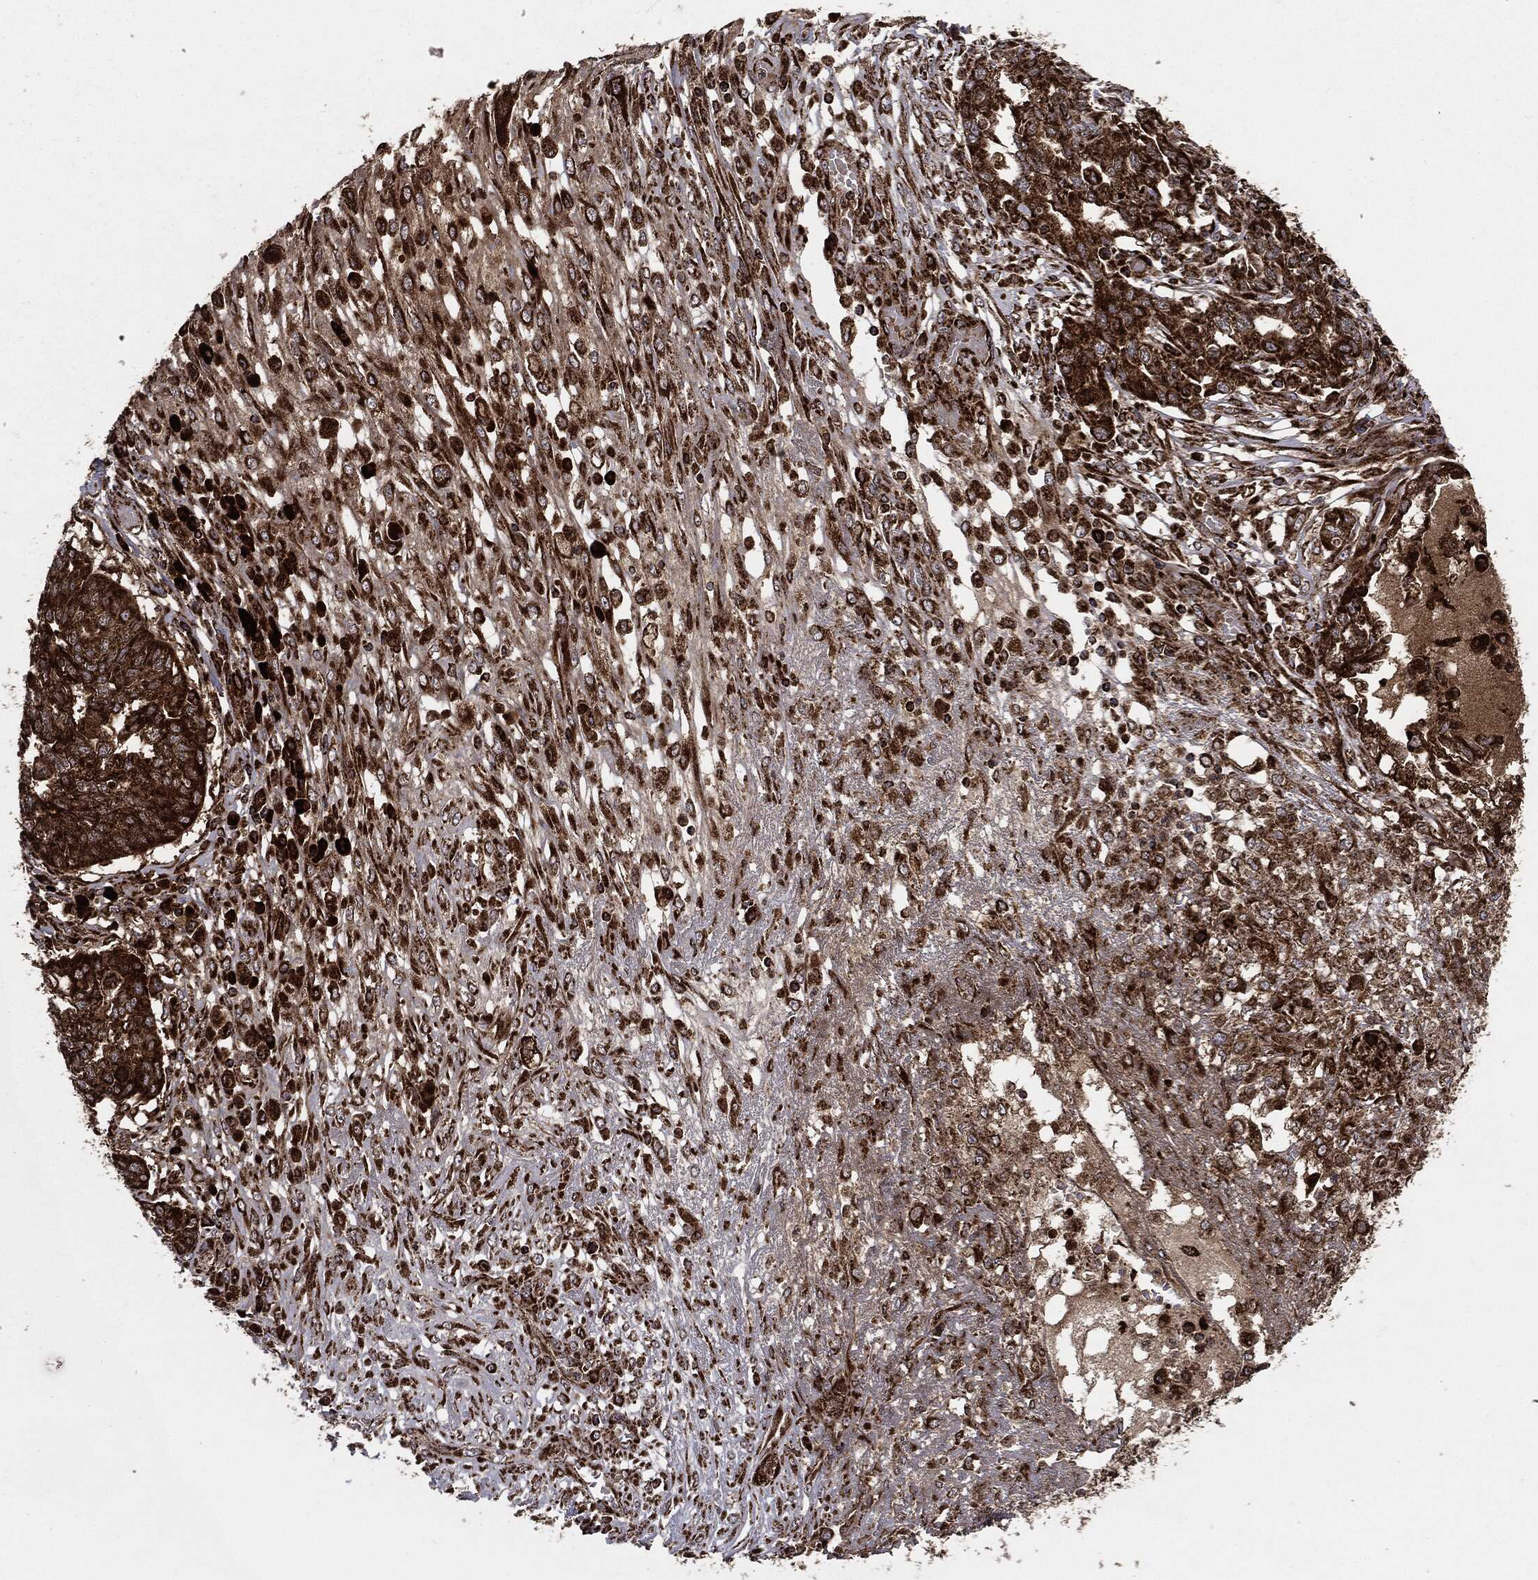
{"staining": {"intensity": "strong", "quantity": ">75%", "location": "cytoplasmic/membranous"}, "tissue": "ovarian cancer", "cell_type": "Tumor cells", "image_type": "cancer", "snomed": [{"axis": "morphology", "description": "Cystadenocarcinoma, serous, NOS"}, {"axis": "topography", "description": "Ovary"}], "caption": "A high amount of strong cytoplasmic/membranous staining is appreciated in approximately >75% of tumor cells in serous cystadenocarcinoma (ovarian) tissue.", "gene": "MAP2K1", "patient": {"sex": "female", "age": 67}}